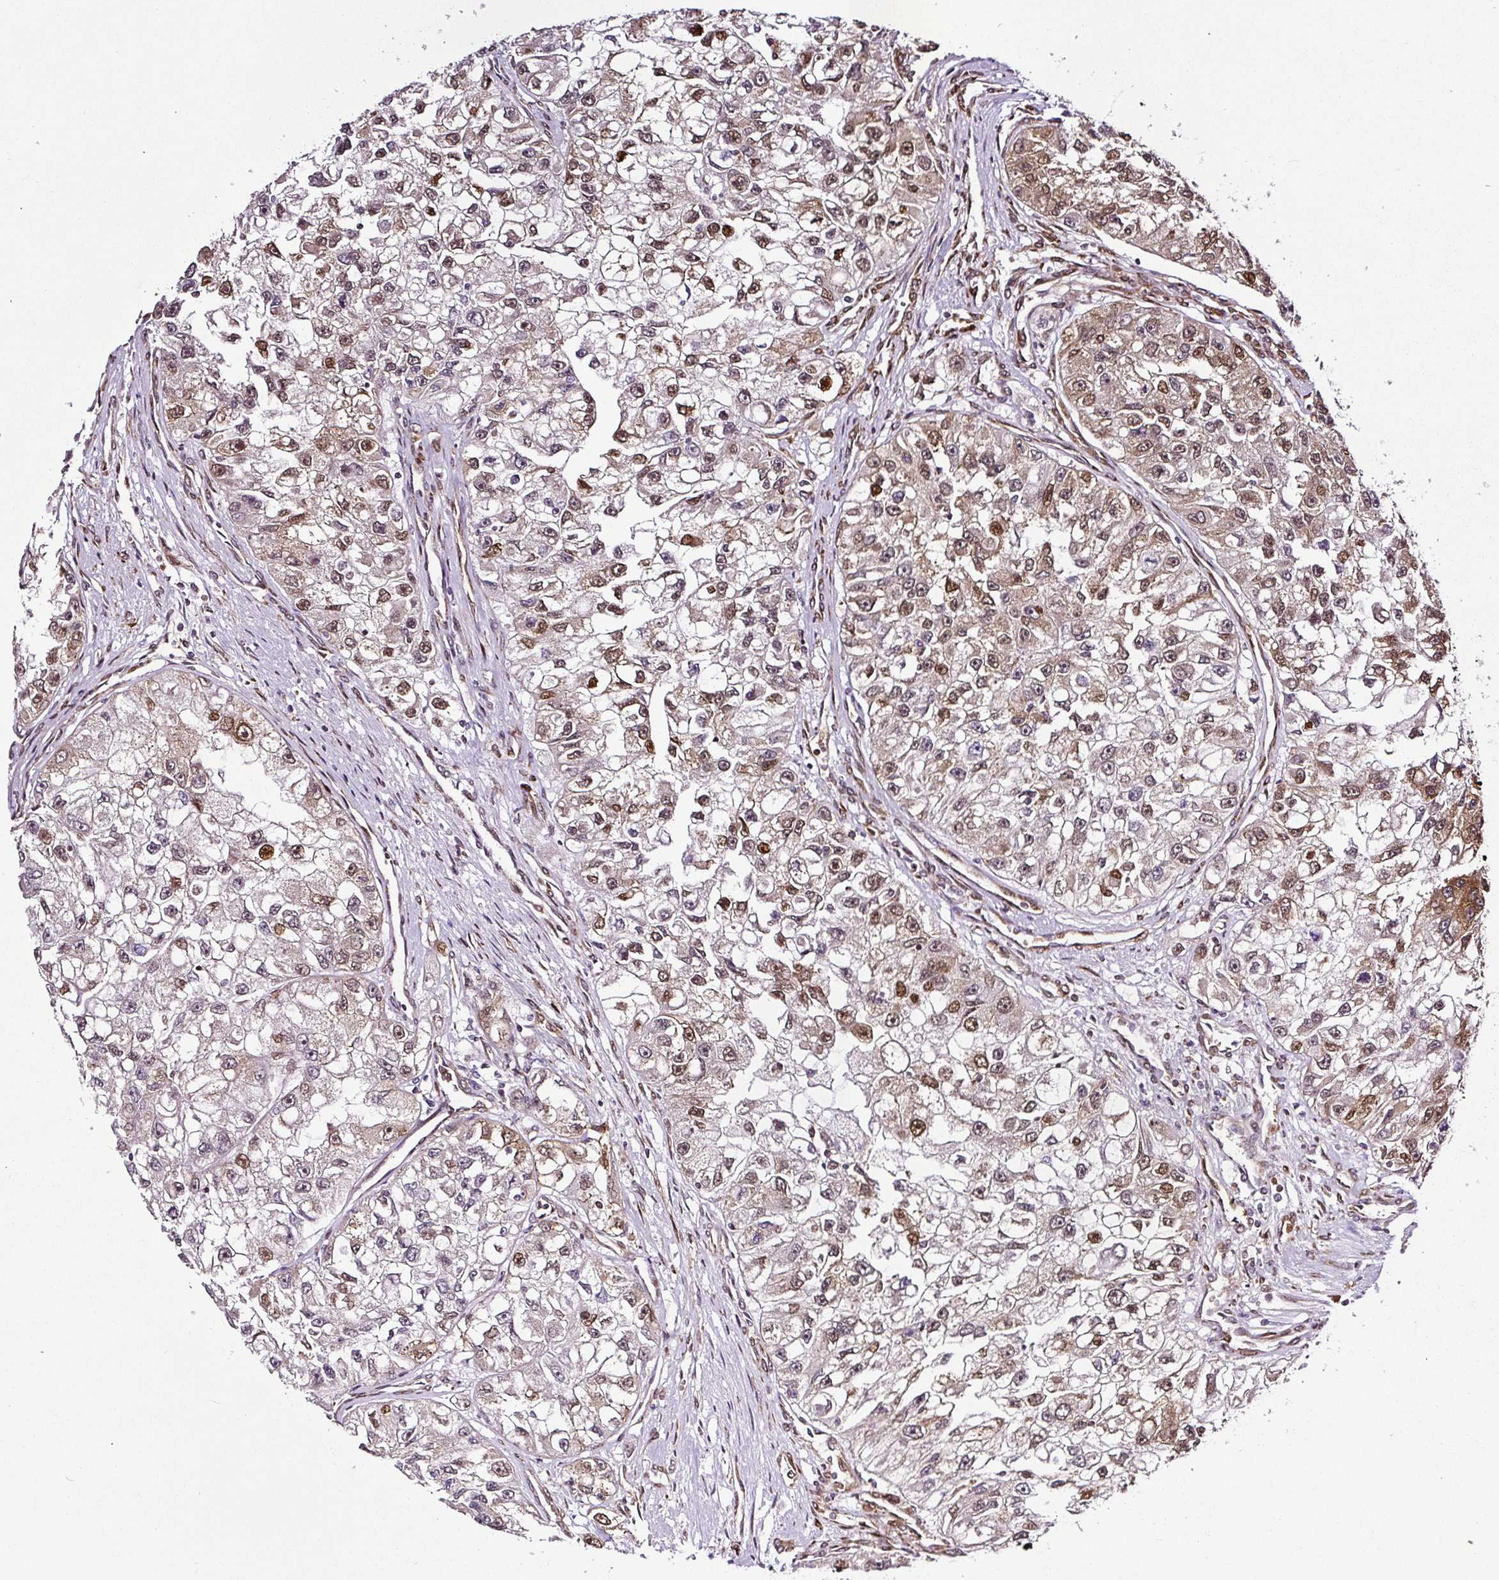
{"staining": {"intensity": "moderate", "quantity": "25%-75%", "location": "cytoplasmic/membranous,nuclear"}, "tissue": "renal cancer", "cell_type": "Tumor cells", "image_type": "cancer", "snomed": [{"axis": "morphology", "description": "Adenocarcinoma, NOS"}, {"axis": "topography", "description": "Kidney"}], "caption": "Renal adenocarcinoma stained with DAB immunohistochemistry reveals medium levels of moderate cytoplasmic/membranous and nuclear staining in approximately 25%-75% of tumor cells. Nuclei are stained in blue.", "gene": "KDM4E", "patient": {"sex": "male", "age": 63}}